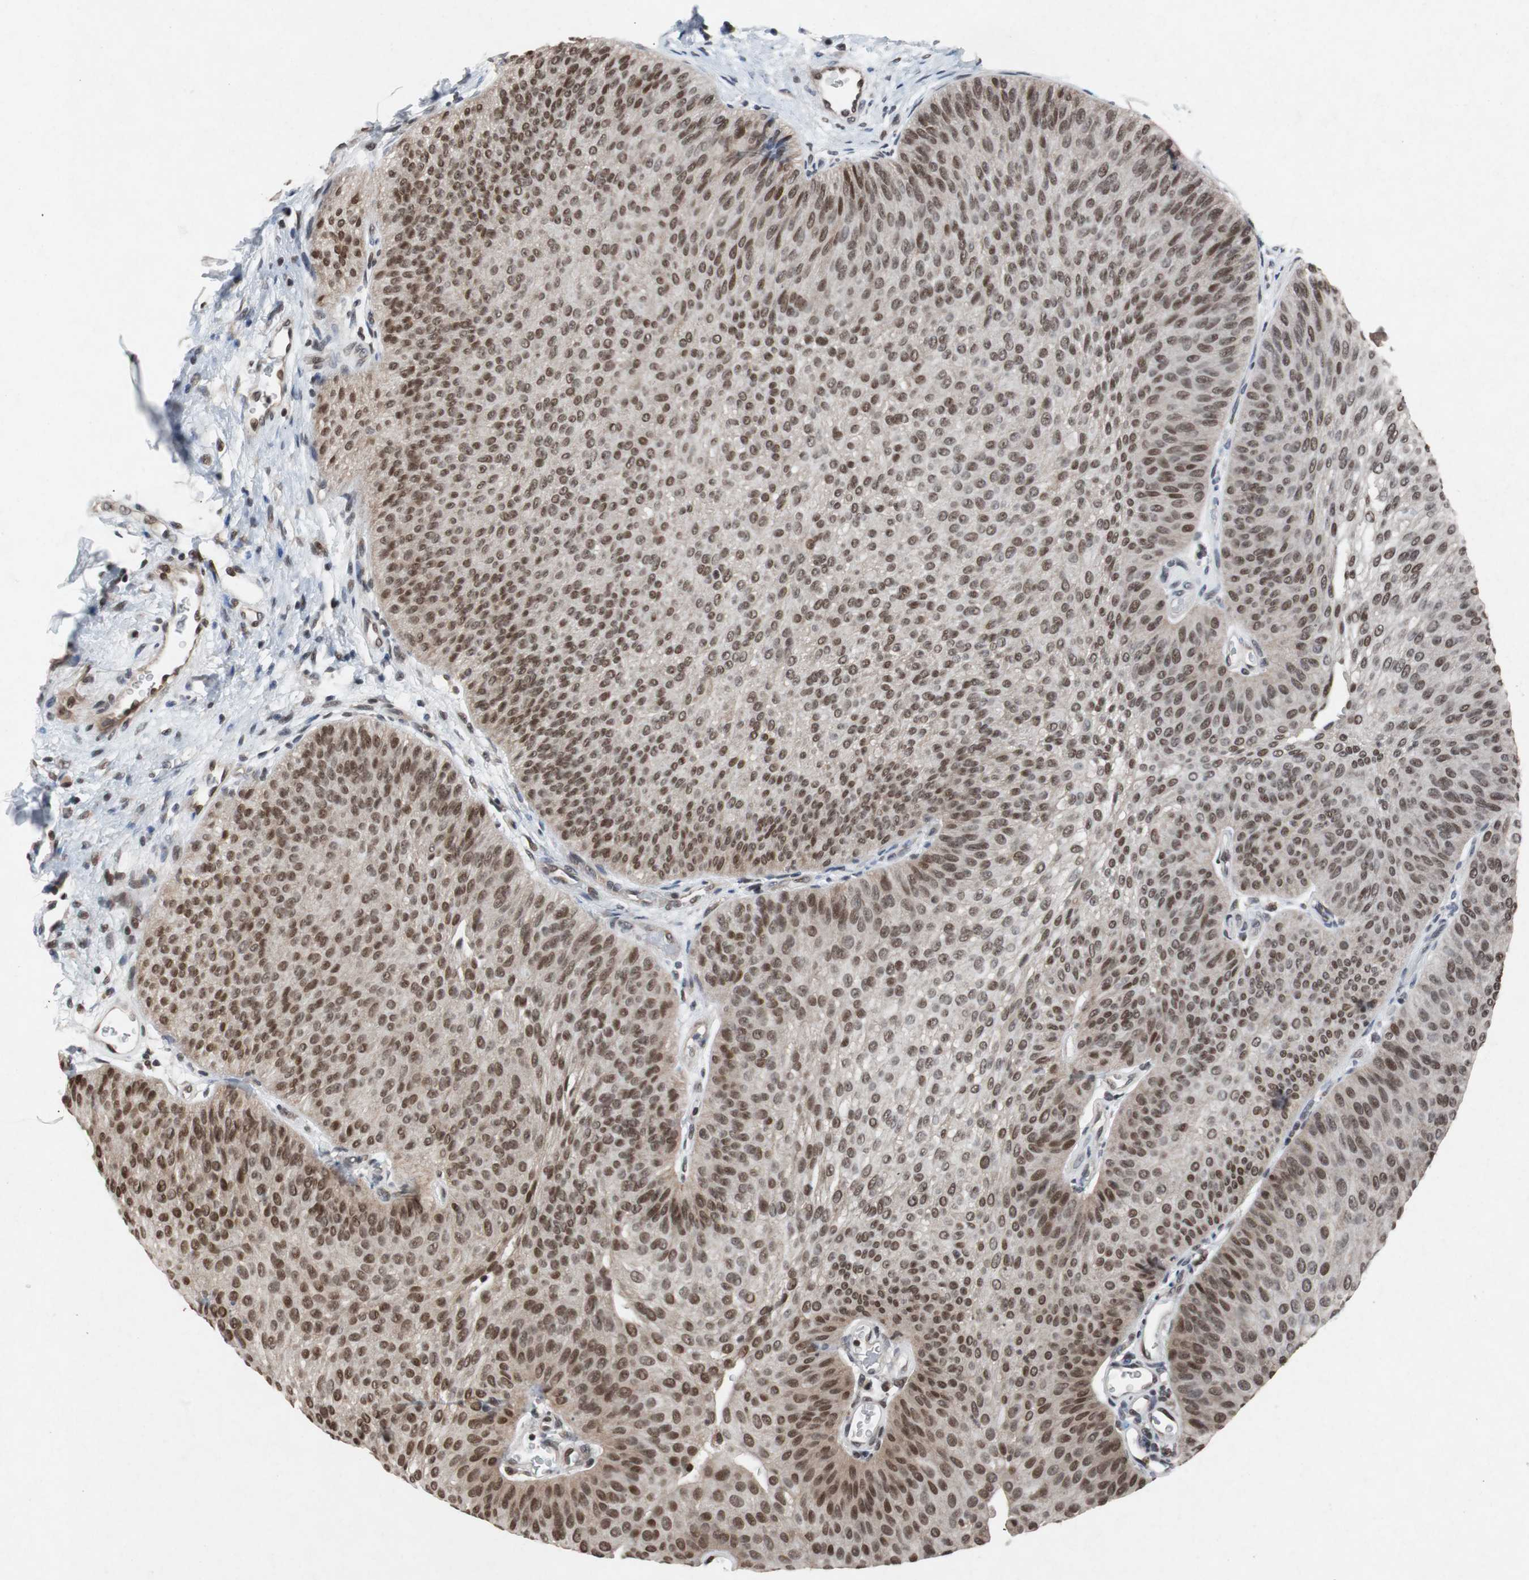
{"staining": {"intensity": "moderate", "quantity": ">75%", "location": "nuclear"}, "tissue": "urothelial cancer", "cell_type": "Tumor cells", "image_type": "cancer", "snomed": [{"axis": "morphology", "description": "Urothelial carcinoma, Low grade"}, {"axis": "topography", "description": "Urinary bladder"}], "caption": "A brown stain shows moderate nuclear expression of a protein in human urothelial carcinoma (low-grade) tumor cells.", "gene": "TP63", "patient": {"sex": "female", "age": 60}}